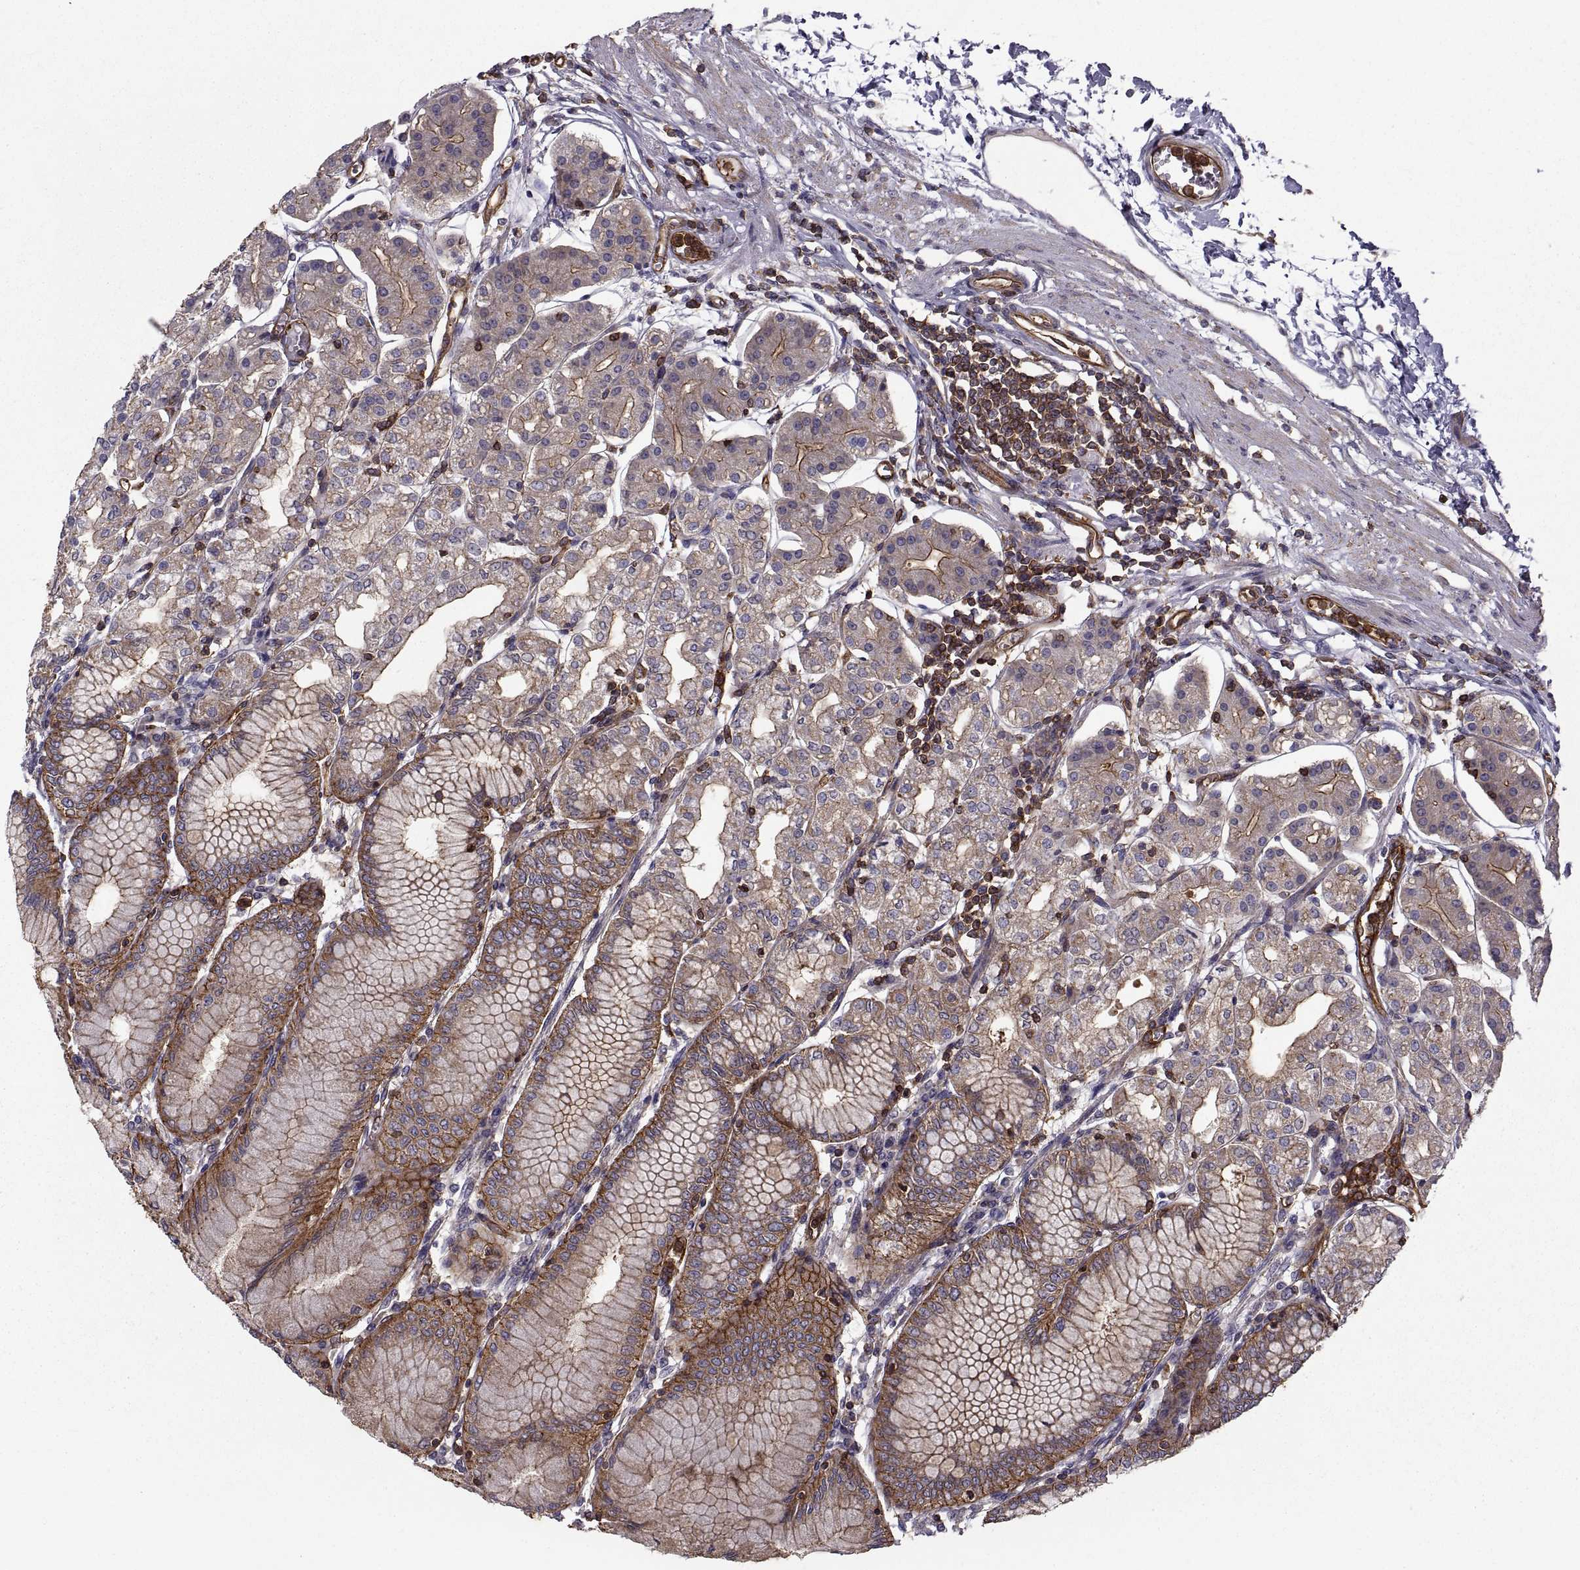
{"staining": {"intensity": "strong", "quantity": "25%-75%", "location": "cytoplasmic/membranous"}, "tissue": "stomach", "cell_type": "Glandular cells", "image_type": "normal", "snomed": [{"axis": "morphology", "description": "Normal tissue, NOS"}, {"axis": "topography", "description": "Skeletal muscle"}, {"axis": "topography", "description": "Stomach"}], "caption": "A high amount of strong cytoplasmic/membranous staining is seen in about 25%-75% of glandular cells in unremarkable stomach. The staining was performed using DAB to visualize the protein expression in brown, while the nuclei were stained in blue with hematoxylin (Magnification: 20x).", "gene": "MYH9", "patient": {"sex": "female", "age": 57}}